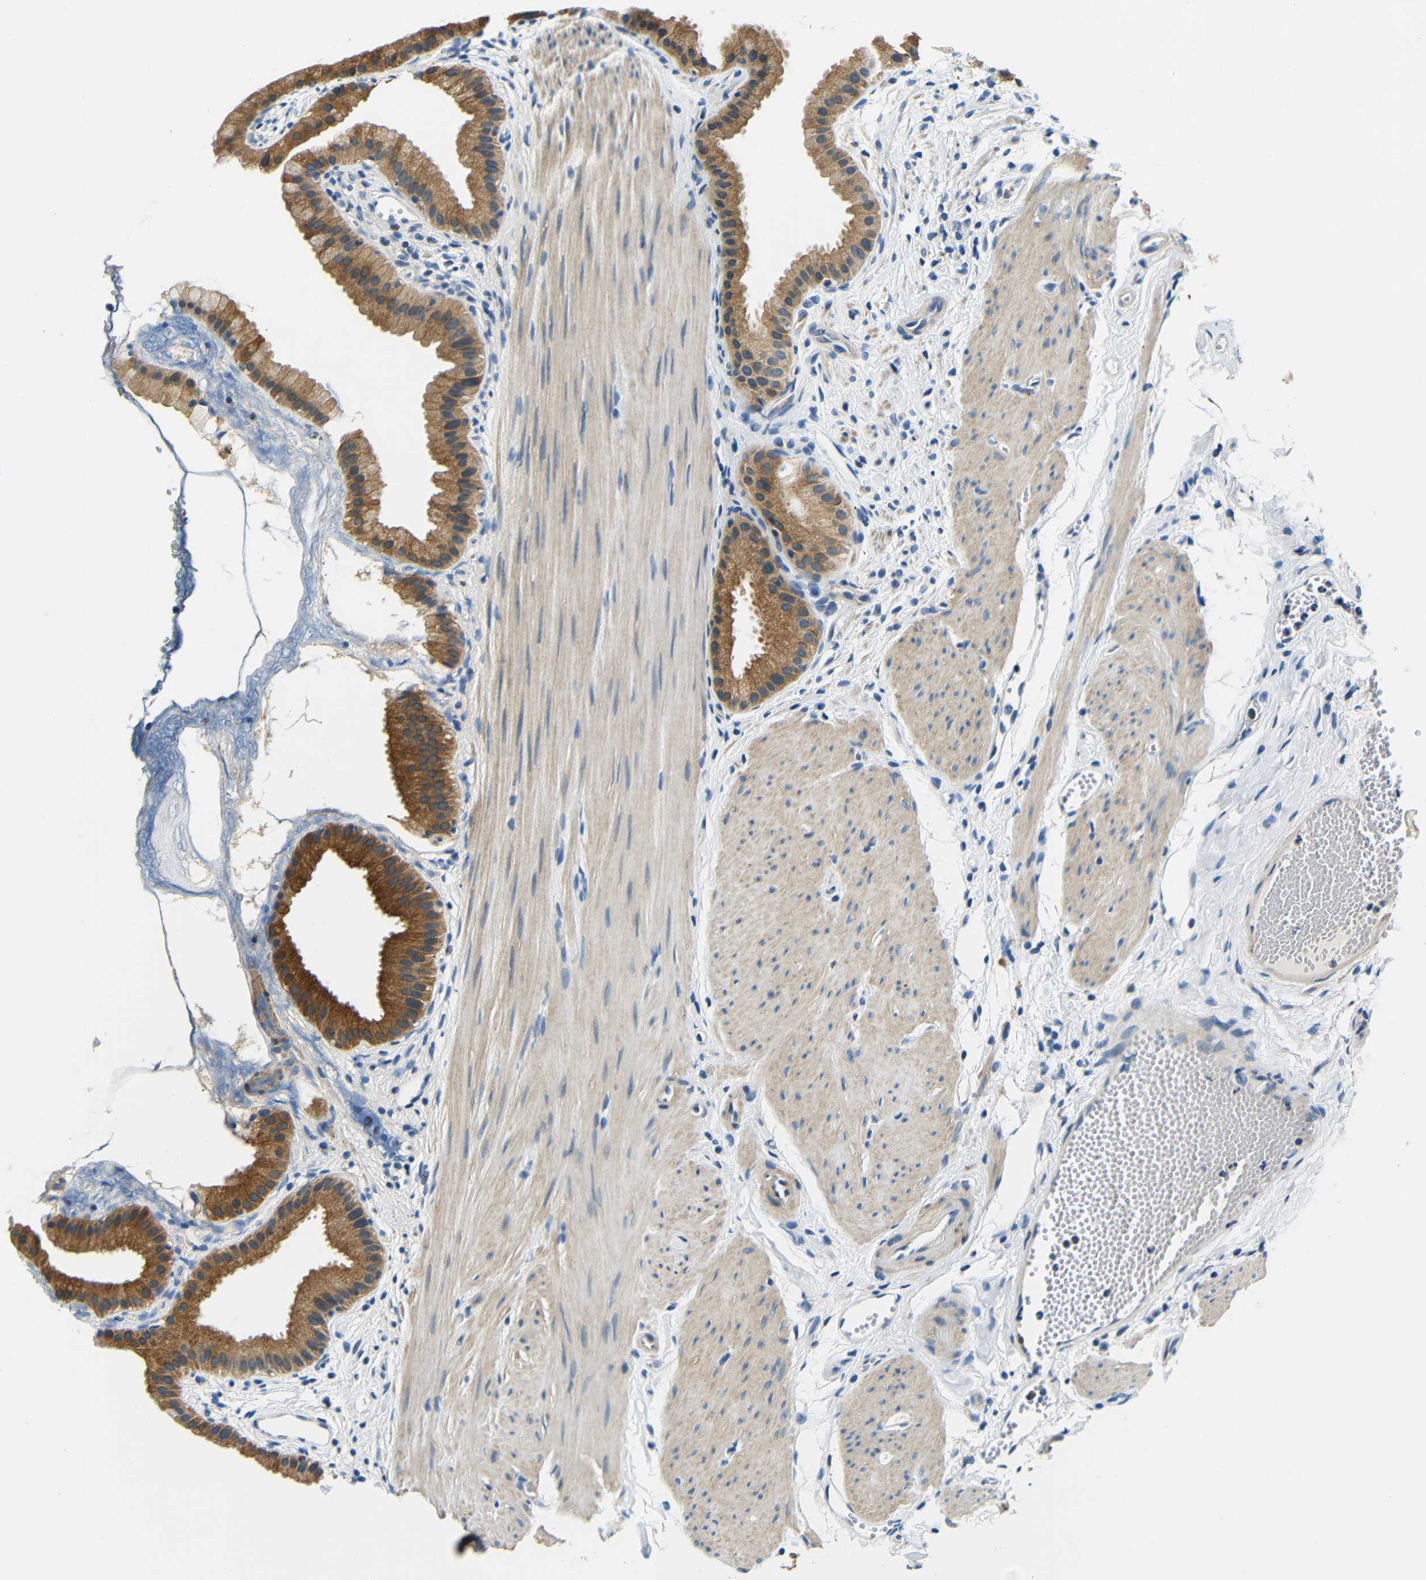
{"staining": {"intensity": "moderate", "quantity": ">75%", "location": "cytoplasmic/membranous"}, "tissue": "gallbladder", "cell_type": "Glandular cells", "image_type": "normal", "snomed": [{"axis": "morphology", "description": "Normal tissue, NOS"}, {"axis": "topography", "description": "Gallbladder"}], "caption": "Immunohistochemical staining of normal gallbladder demonstrates medium levels of moderate cytoplasmic/membranous staining in about >75% of glandular cells. Using DAB (3,3'-diaminobenzidine) (brown) and hematoxylin (blue) stains, captured at high magnification using brightfield microscopy.", "gene": "FMO5", "patient": {"sex": "female", "age": 64}}